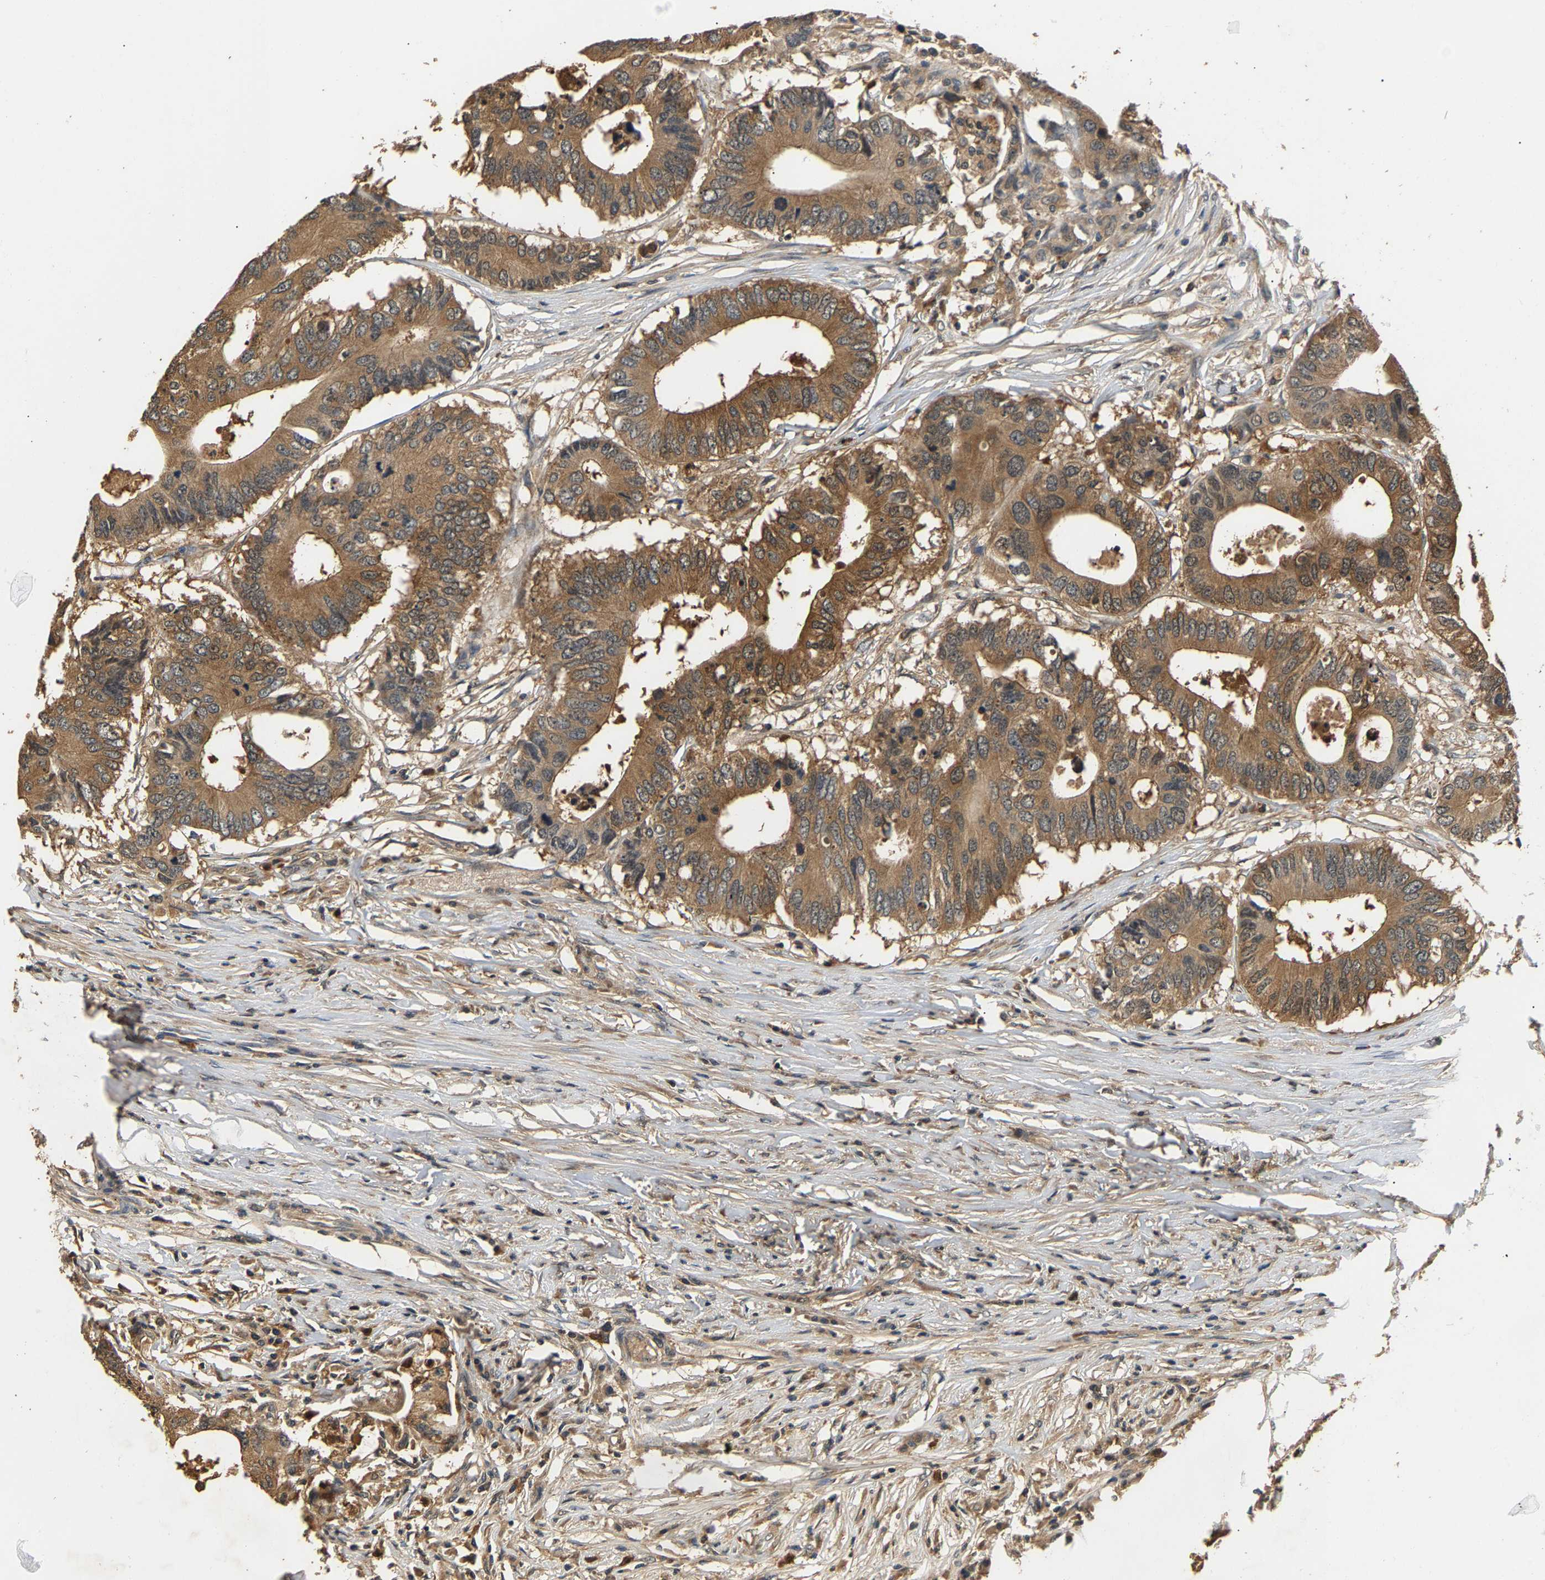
{"staining": {"intensity": "moderate", "quantity": ">75%", "location": "cytoplasmic/membranous"}, "tissue": "colorectal cancer", "cell_type": "Tumor cells", "image_type": "cancer", "snomed": [{"axis": "morphology", "description": "Adenocarcinoma, NOS"}, {"axis": "topography", "description": "Colon"}], "caption": "This photomicrograph displays adenocarcinoma (colorectal) stained with immunohistochemistry to label a protein in brown. The cytoplasmic/membranous of tumor cells show moderate positivity for the protein. Nuclei are counter-stained blue.", "gene": "GPI", "patient": {"sex": "male", "age": 71}}